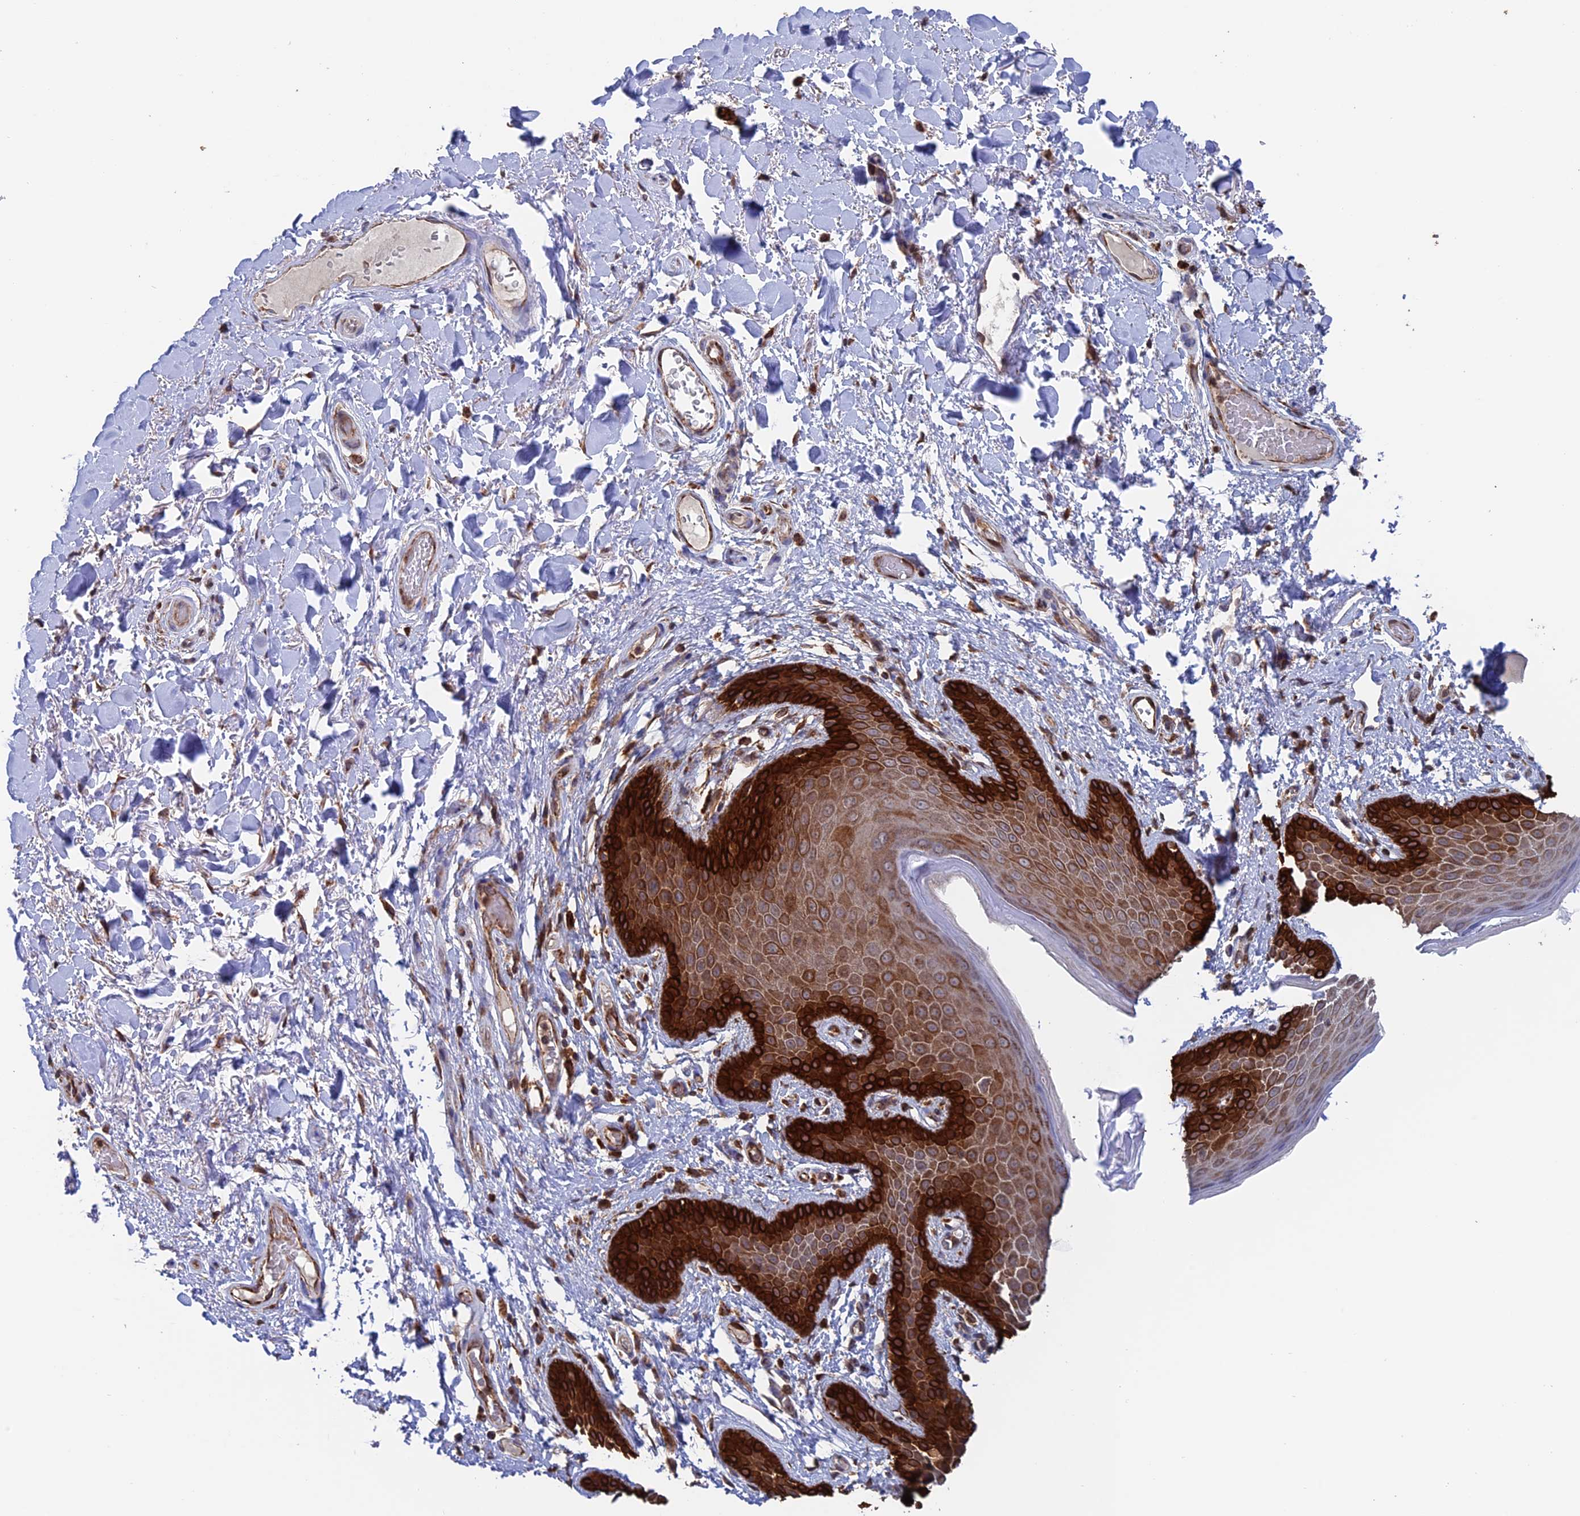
{"staining": {"intensity": "strong", "quantity": "25%-75%", "location": "cytoplasmic/membranous"}, "tissue": "skin", "cell_type": "Epidermal cells", "image_type": "normal", "snomed": [{"axis": "morphology", "description": "Normal tissue, NOS"}, {"axis": "topography", "description": "Anal"}], "caption": "Strong cytoplasmic/membranous expression for a protein is seen in about 25%-75% of epidermal cells of normal skin using immunohistochemistry.", "gene": "DTYMK", "patient": {"sex": "male", "age": 74}}